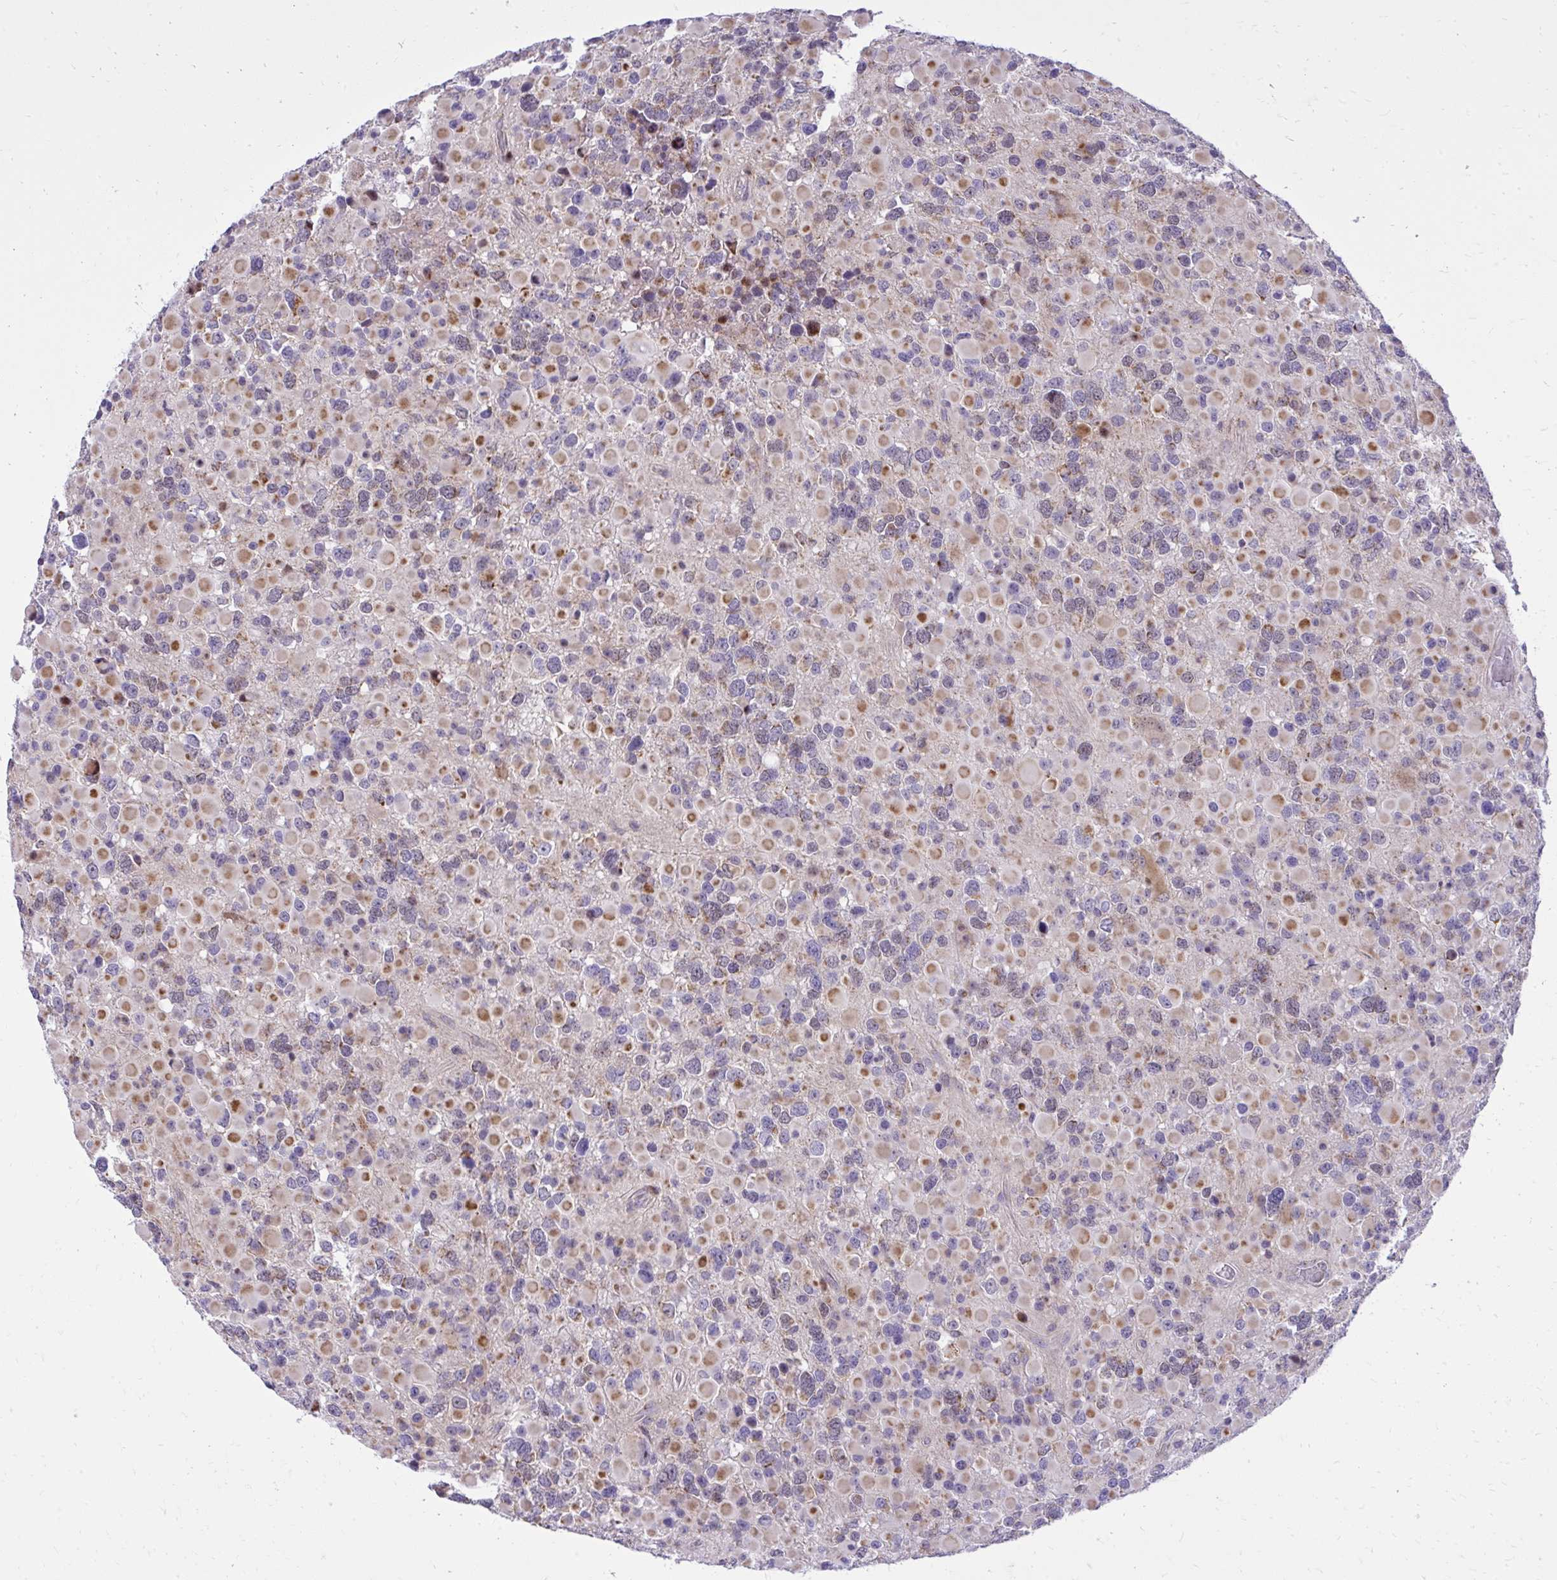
{"staining": {"intensity": "negative", "quantity": "none", "location": "none"}, "tissue": "glioma", "cell_type": "Tumor cells", "image_type": "cancer", "snomed": [{"axis": "morphology", "description": "Glioma, malignant, High grade"}, {"axis": "topography", "description": "Brain"}], "caption": "An immunohistochemistry (IHC) photomicrograph of glioma is shown. There is no staining in tumor cells of glioma.", "gene": "GPRIN3", "patient": {"sex": "female", "age": 40}}